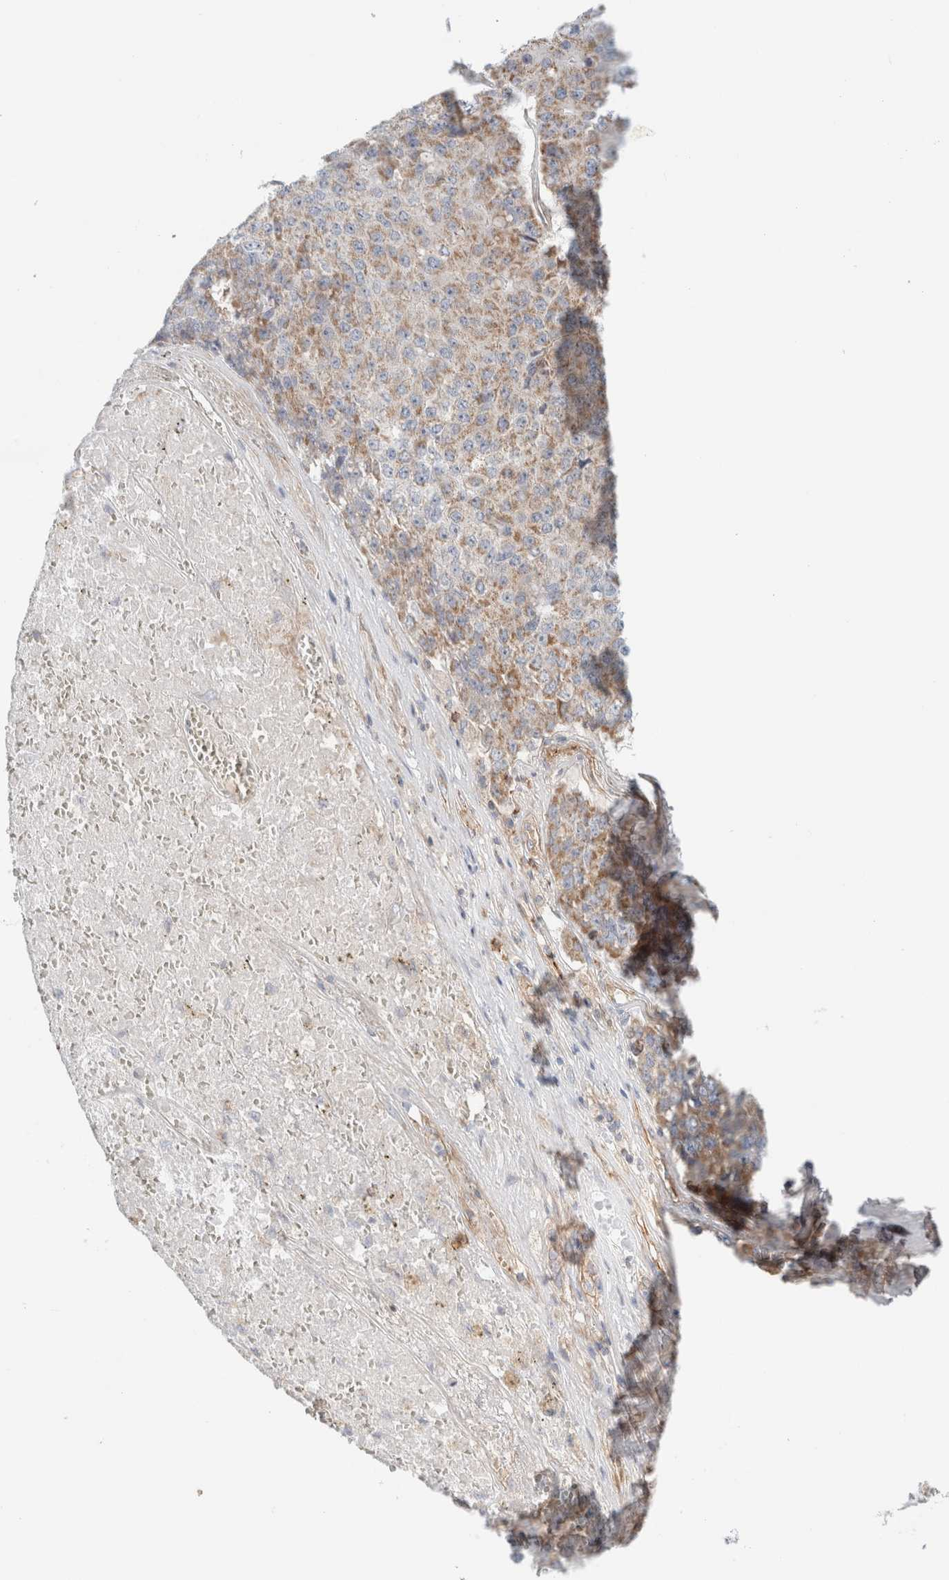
{"staining": {"intensity": "weak", "quantity": ">75%", "location": "cytoplasmic/membranous"}, "tissue": "pancreatic cancer", "cell_type": "Tumor cells", "image_type": "cancer", "snomed": [{"axis": "morphology", "description": "Adenocarcinoma, NOS"}, {"axis": "topography", "description": "Pancreas"}], "caption": "Protein analysis of pancreatic adenocarcinoma tissue shows weak cytoplasmic/membranous expression in about >75% of tumor cells.", "gene": "MRM3", "patient": {"sex": "male", "age": 50}}